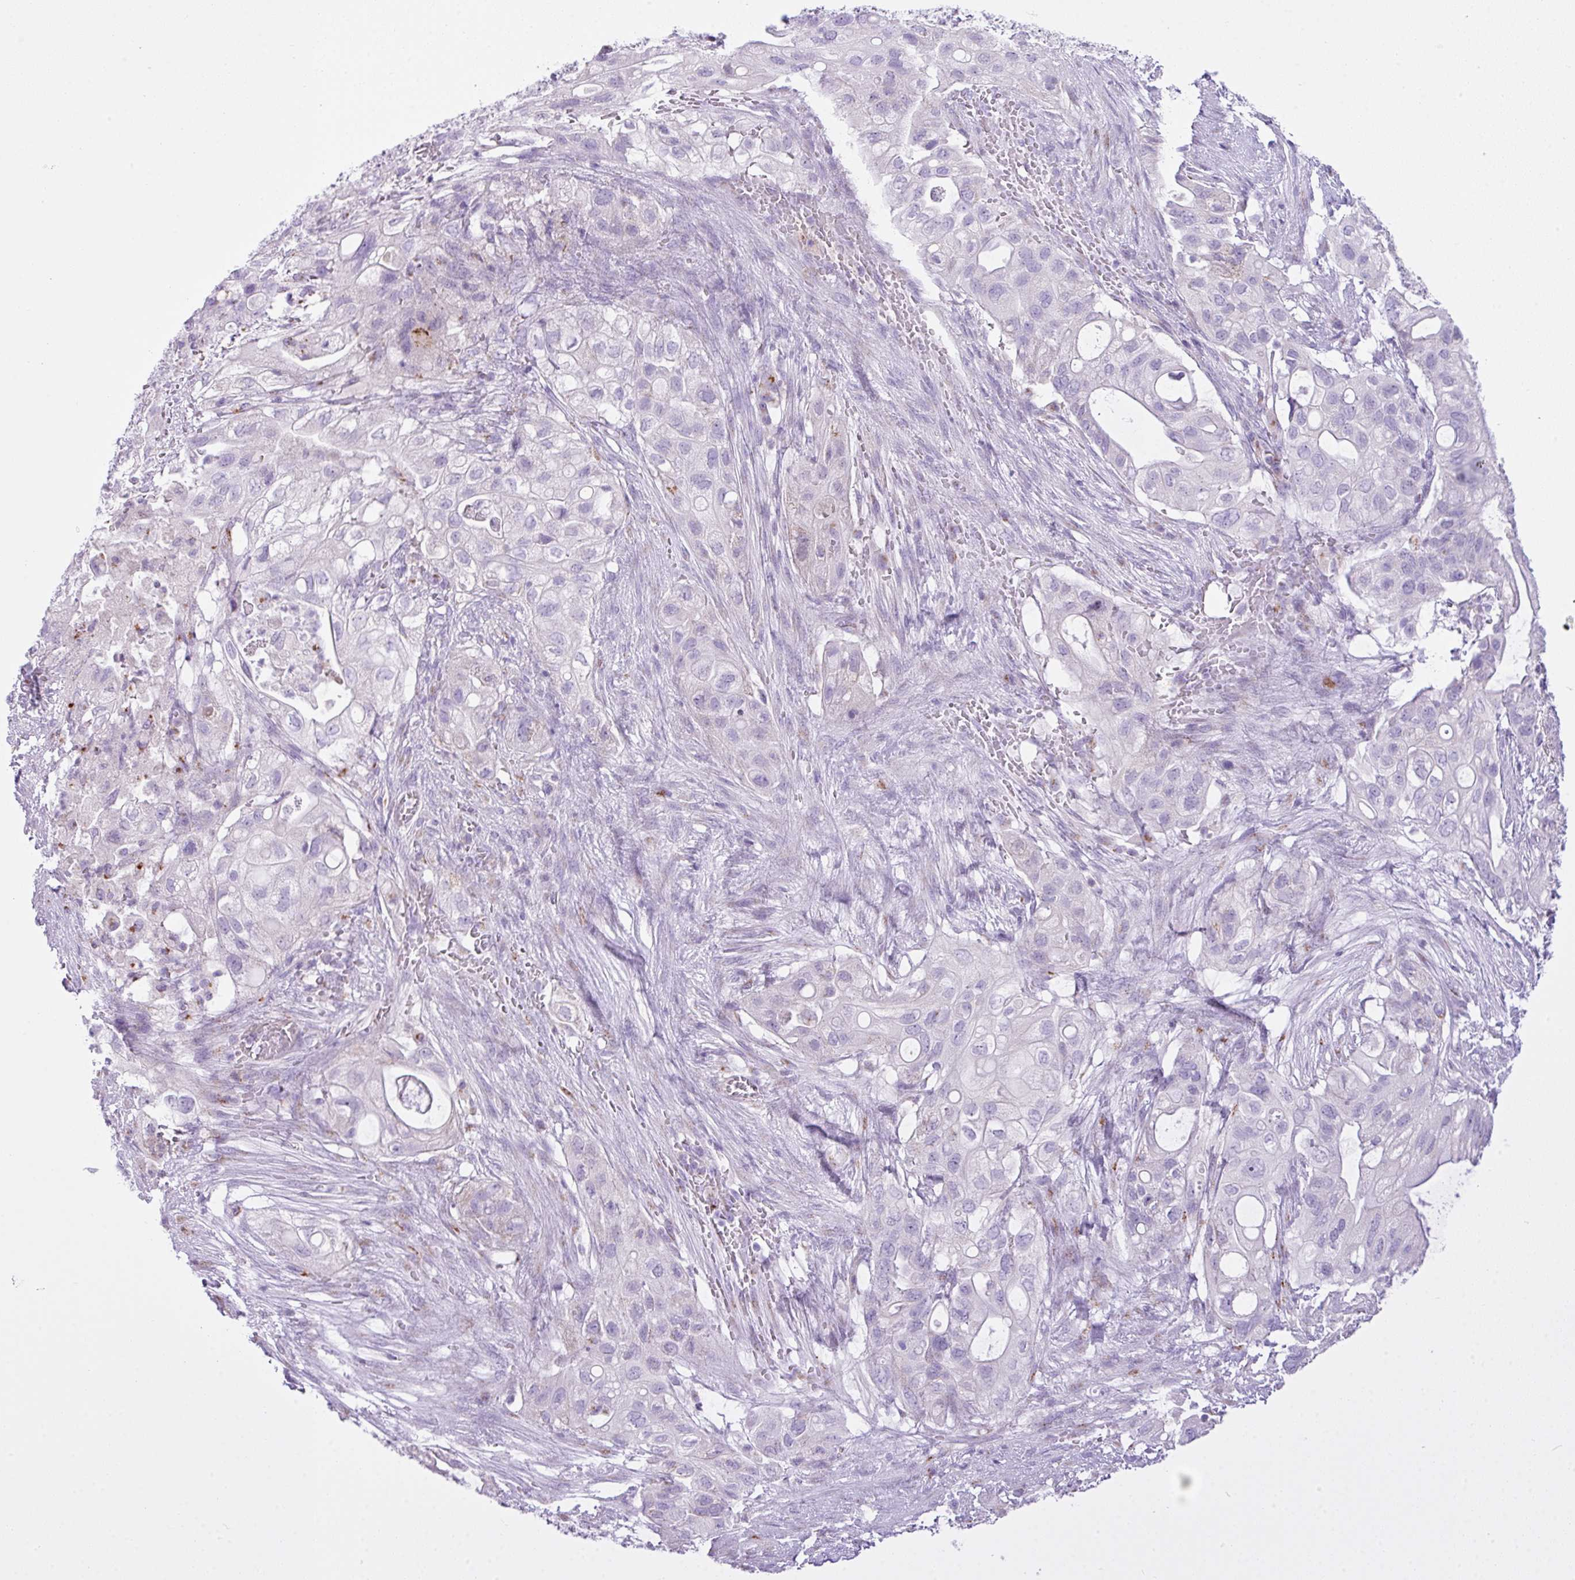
{"staining": {"intensity": "negative", "quantity": "none", "location": "none"}, "tissue": "pancreatic cancer", "cell_type": "Tumor cells", "image_type": "cancer", "snomed": [{"axis": "morphology", "description": "Adenocarcinoma, NOS"}, {"axis": "topography", "description": "Pancreas"}], "caption": "Immunohistochemical staining of human pancreatic cancer (adenocarcinoma) demonstrates no significant positivity in tumor cells.", "gene": "FAM43A", "patient": {"sex": "female", "age": 72}}